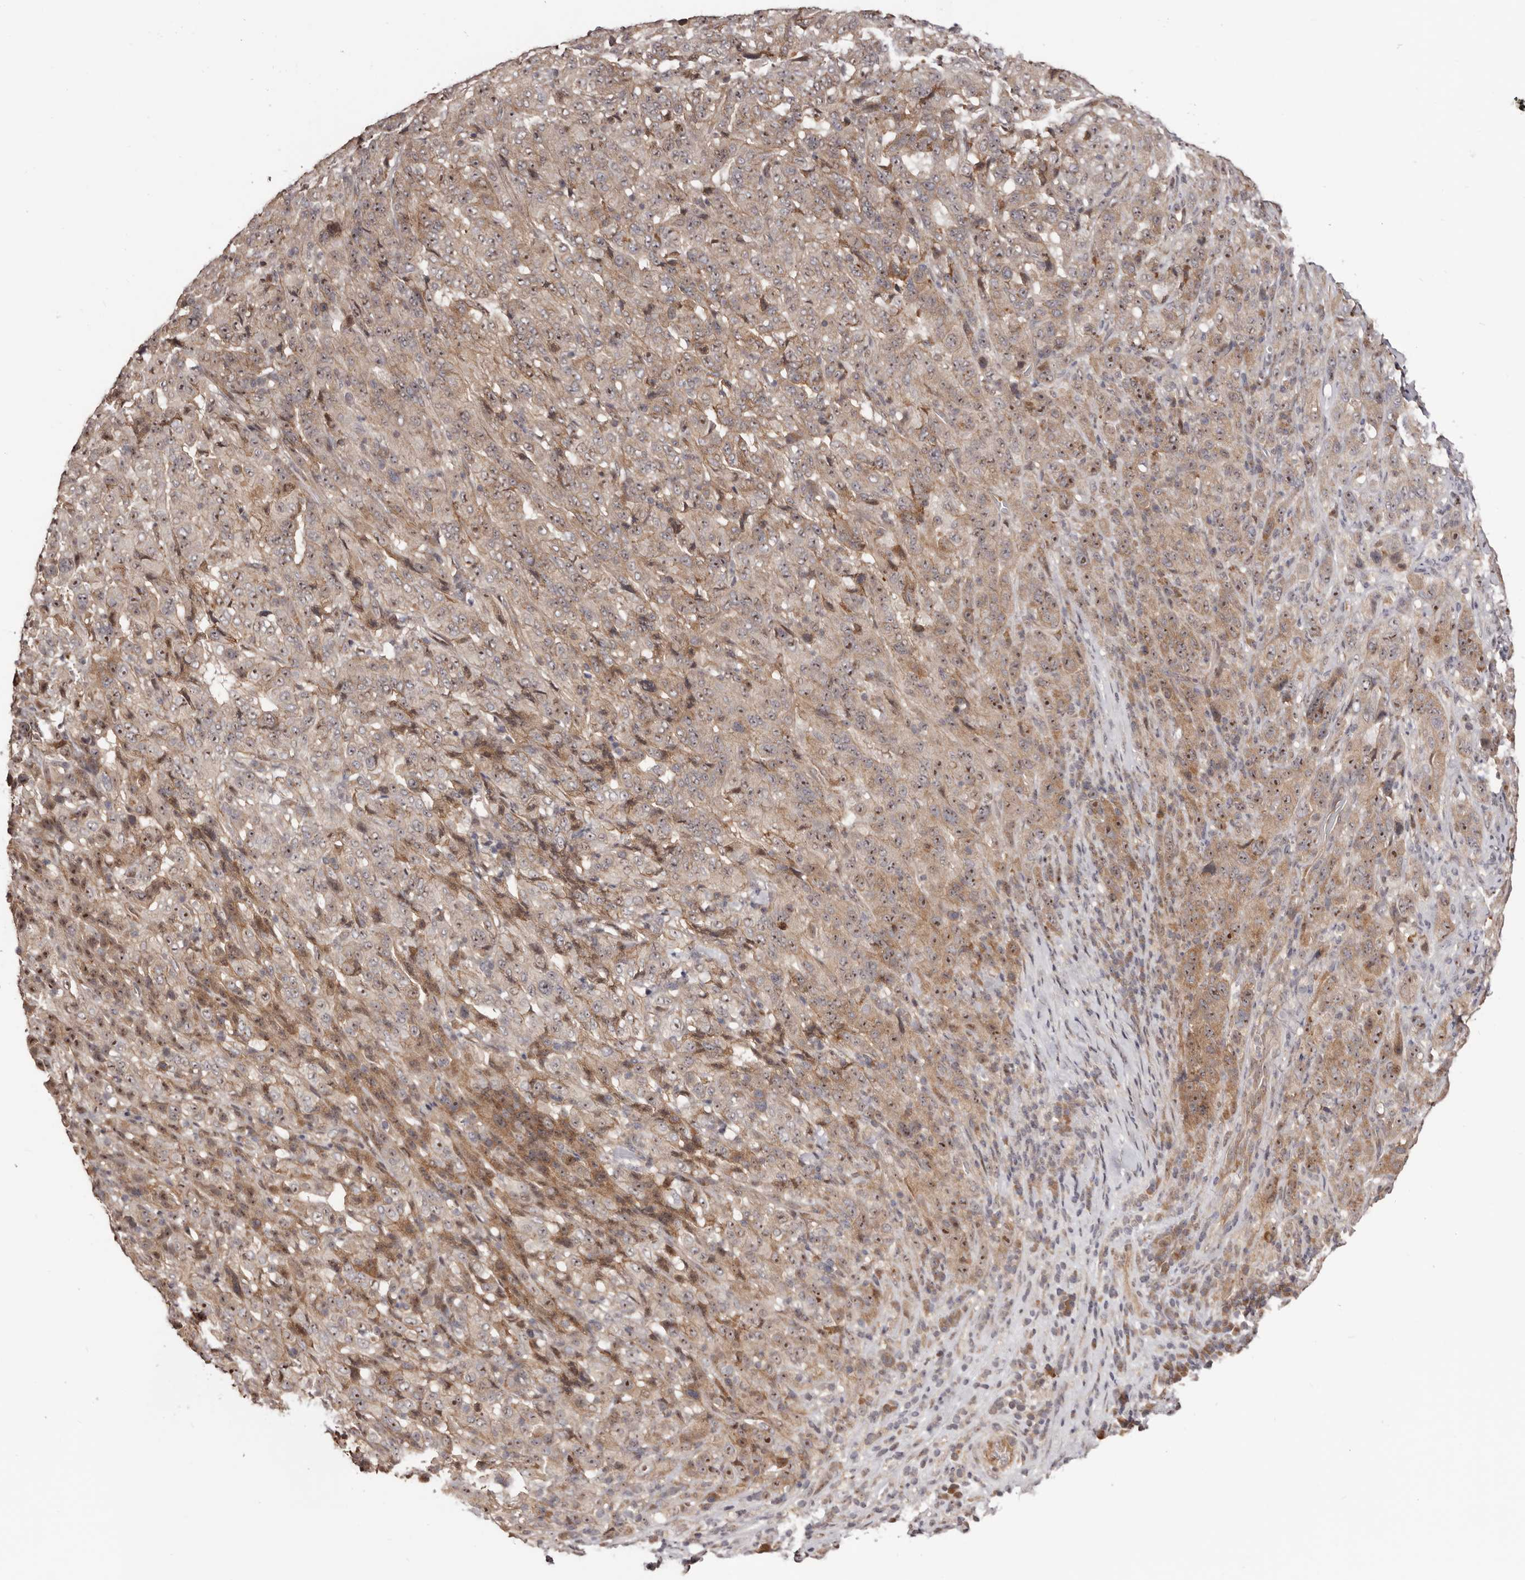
{"staining": {"intensity": "moderate", "quantity": ">75%", "location": "cytoplasmic/membranous,nuclear"}, "tissue": "pancreatic cancer", "cell_type": "Tumor cells", "image_type": "cancer", "snomed": [{"axis": "morphology", "description": "Adenocarcinoma, NOS"}, {"axis": "topography", "description": "Pancreas"}], "caption": "Pancreatic adenocarcinoma stained with DAB immunohistochemistry demonstrates medium levels of moderate cytoplasmic/membranous and nuclear staining in about >75% of tumor cells.", "gene": "NOL12", "patient": {"sex": "male", "age": 63}}